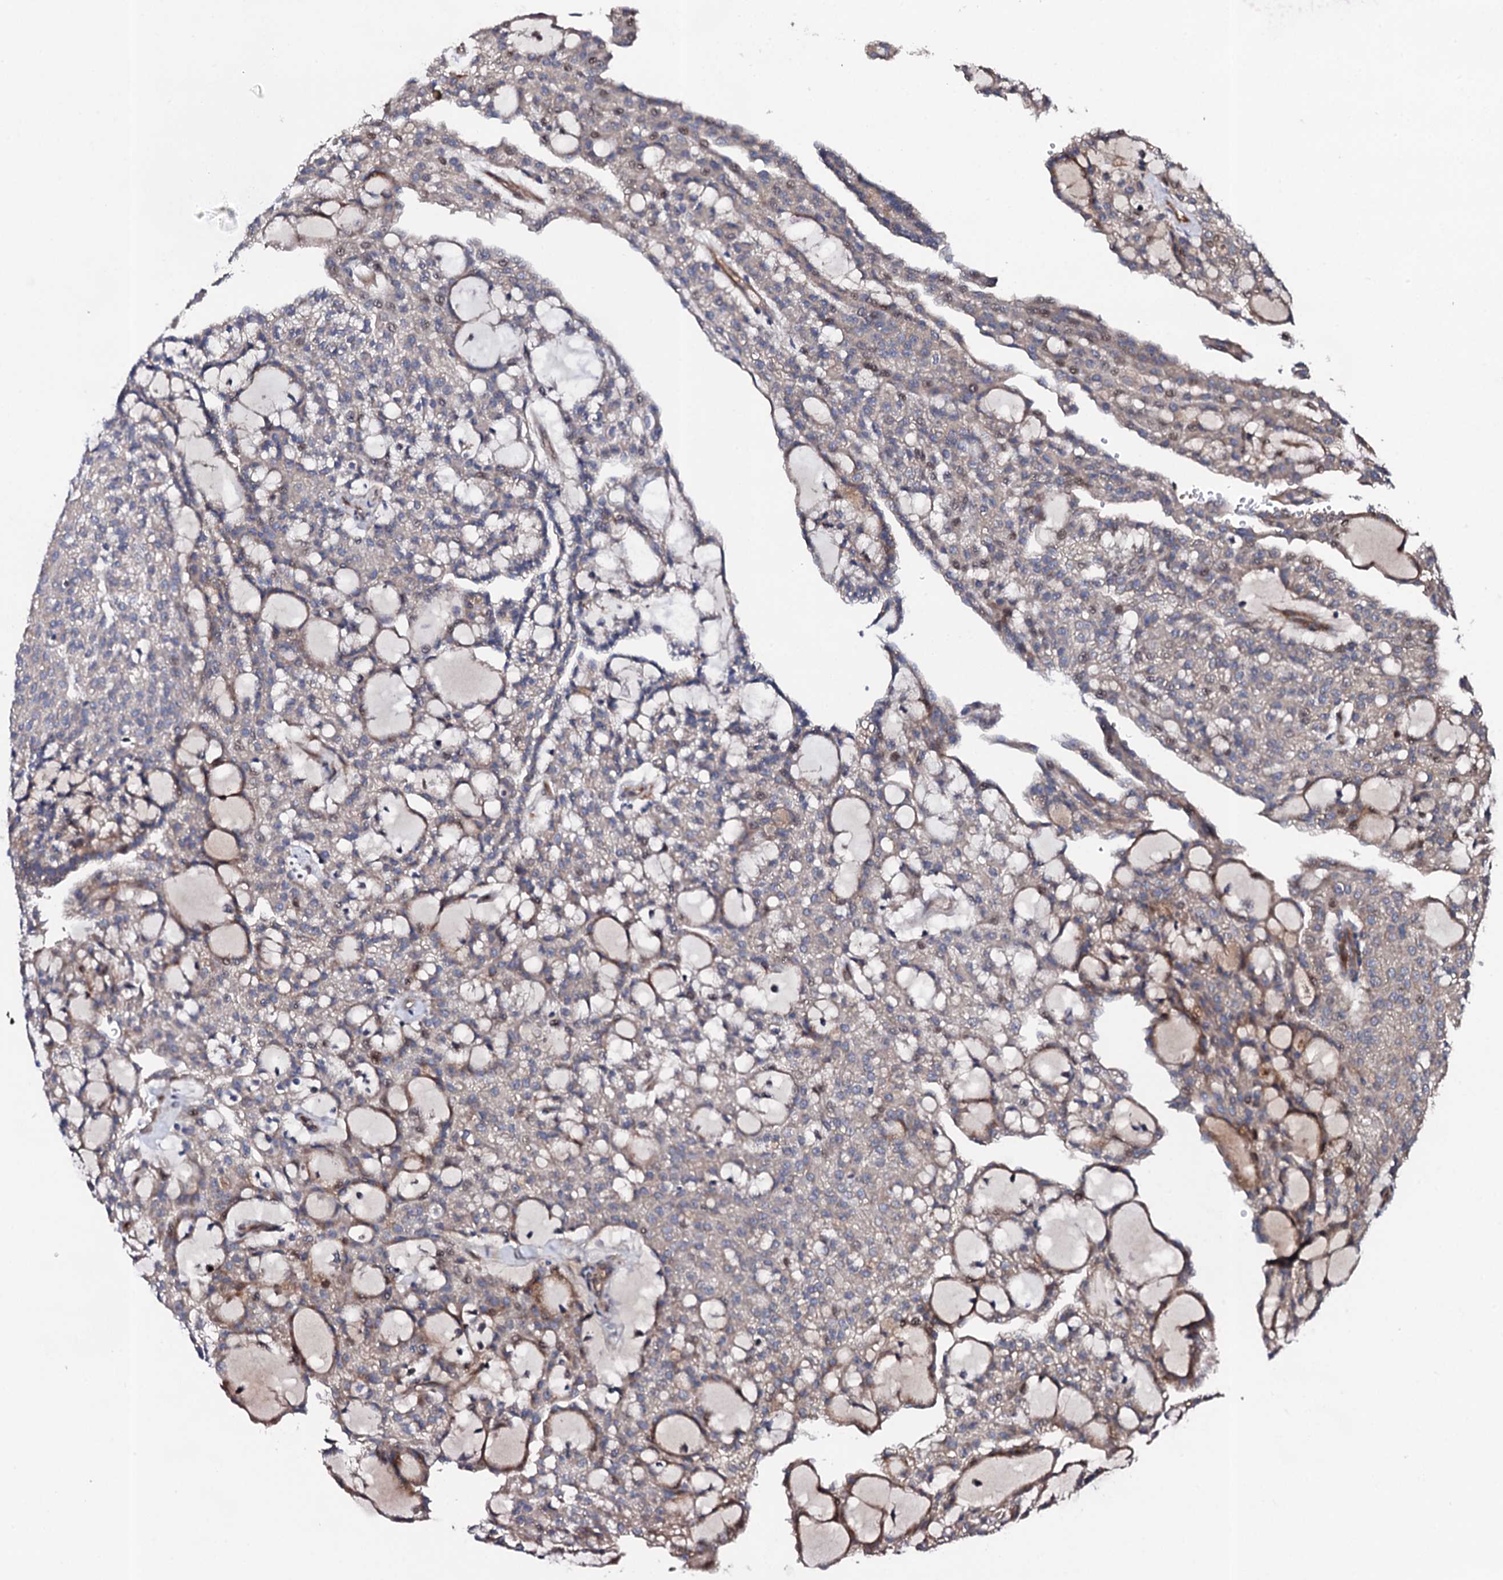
{"staining": {"intensity": "moderate", "quantity": "<25%", "location": "cytoplasmic/membranous"}, "tissue": "renal cancer", "cell_type": "Tumor cells", "image_type": "cancer", "snomed": [{"axis": "morphology", "description": "Adenocarcinoma, NOS"}, {"axis": "topography", "description": "Kidney"}], "caption": "The image exhibits a brown stain indicating the presence of a protein in the cytoplasmic/membranous of tumor cells in renal cancer. Nuclei are stained in blue.", "gene": "CIAO2A", "patient": {"sex": "male", "age": 63}}